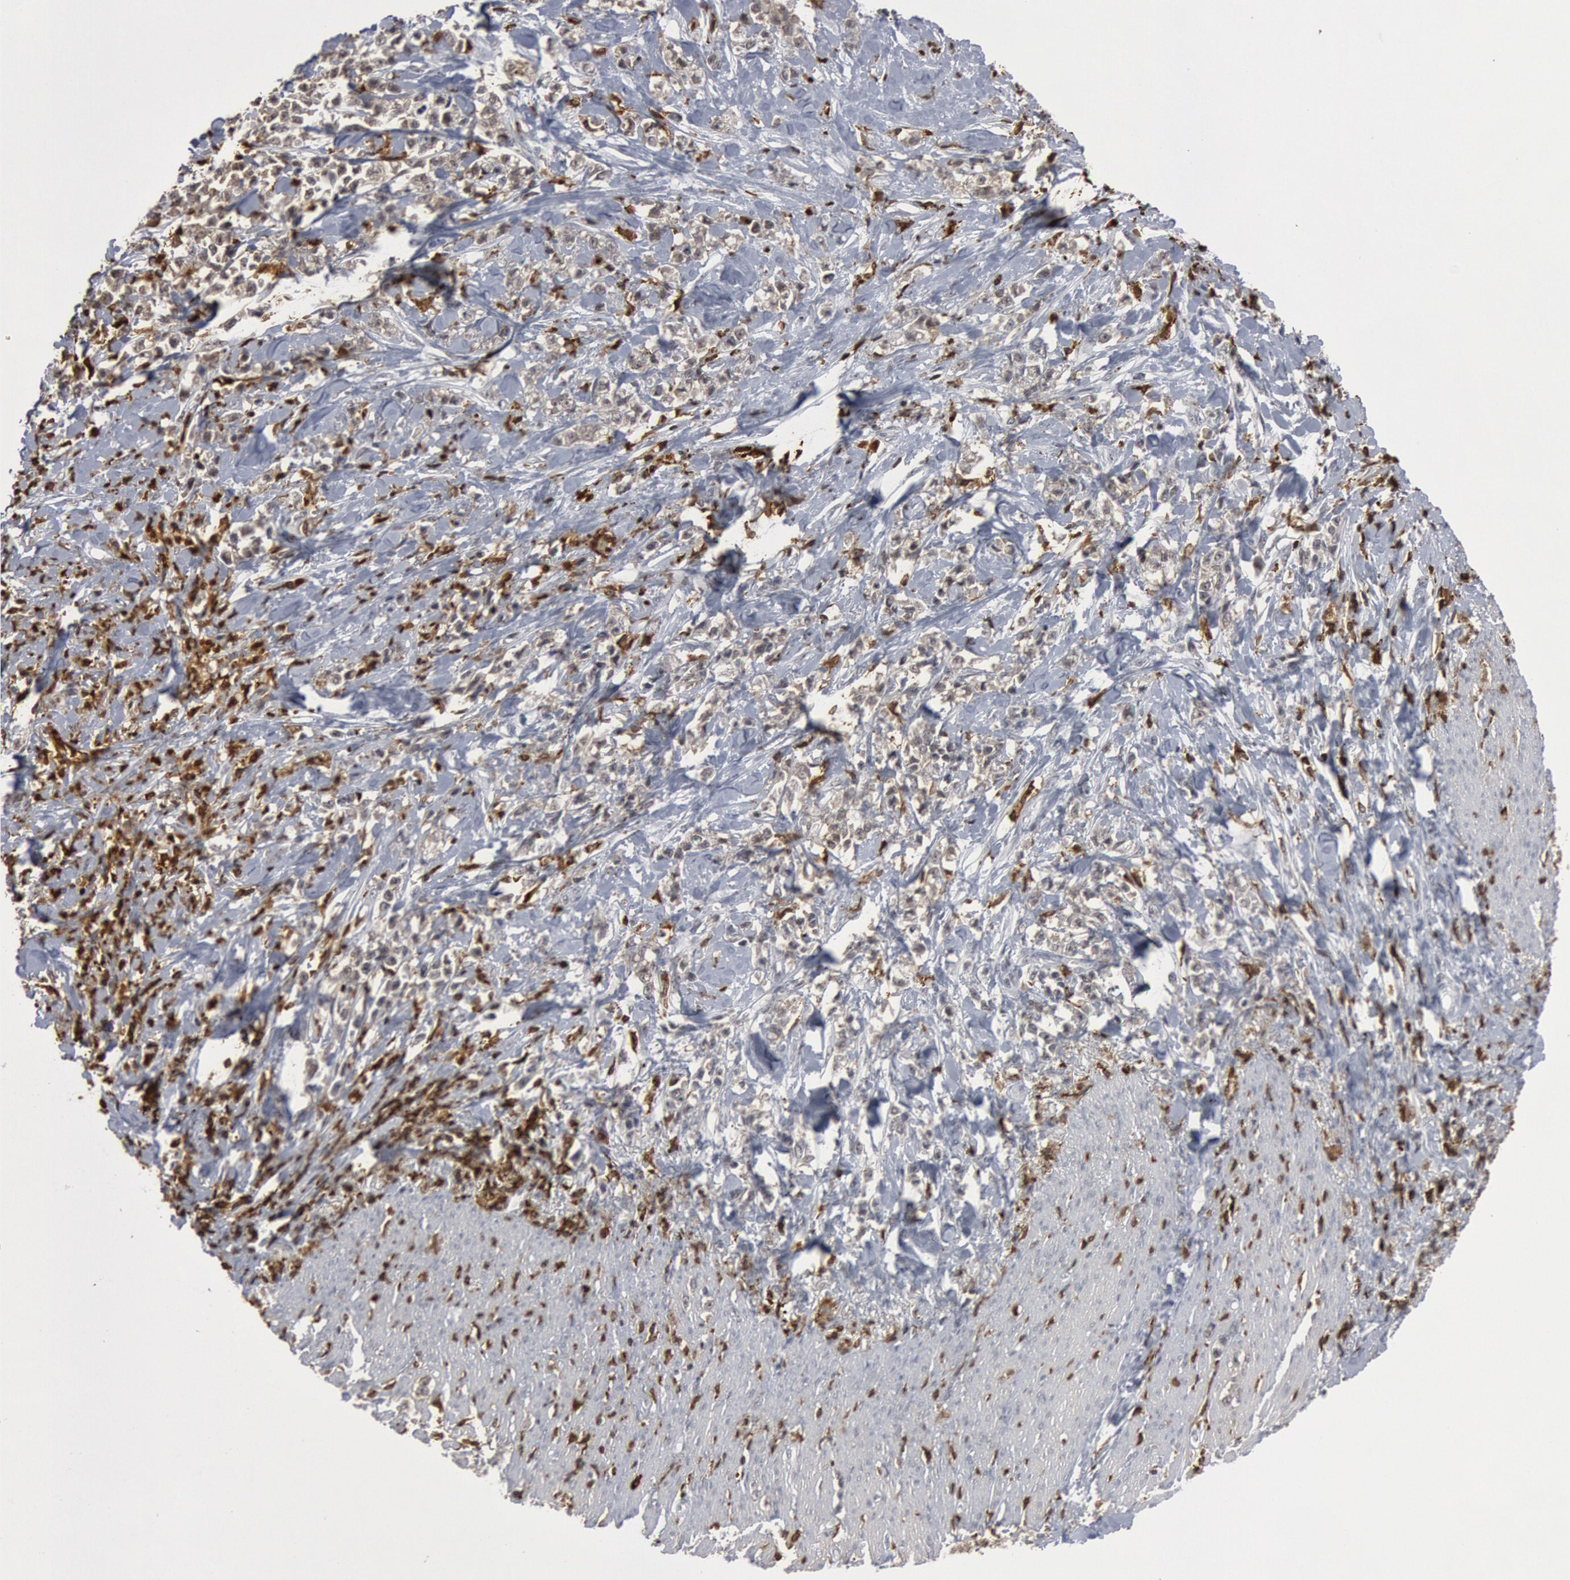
{"staining": {"intensity": "weak", "quantity": ">75%", "location": "cytoplasmic/membranous,nuclear"}, "tissue": "stomach cancer", "cell_type": "Tumor cells", "image_type": "cancer", "snomed": [{"axis": "morphology", "description": "Adenocarcinoma, NOS"}, {"axis": "topography", "description": "Stomach, lower"}], "caption": "Human stomach cancer (adenocarcinoma) stained for a protein (brown) displays weak cytoplasmic/membranous and nuclear positive expression in approximately >75% of tumor cells.", "gene": "PTPN6", "patient": {"sex": "male", "age": 88}}